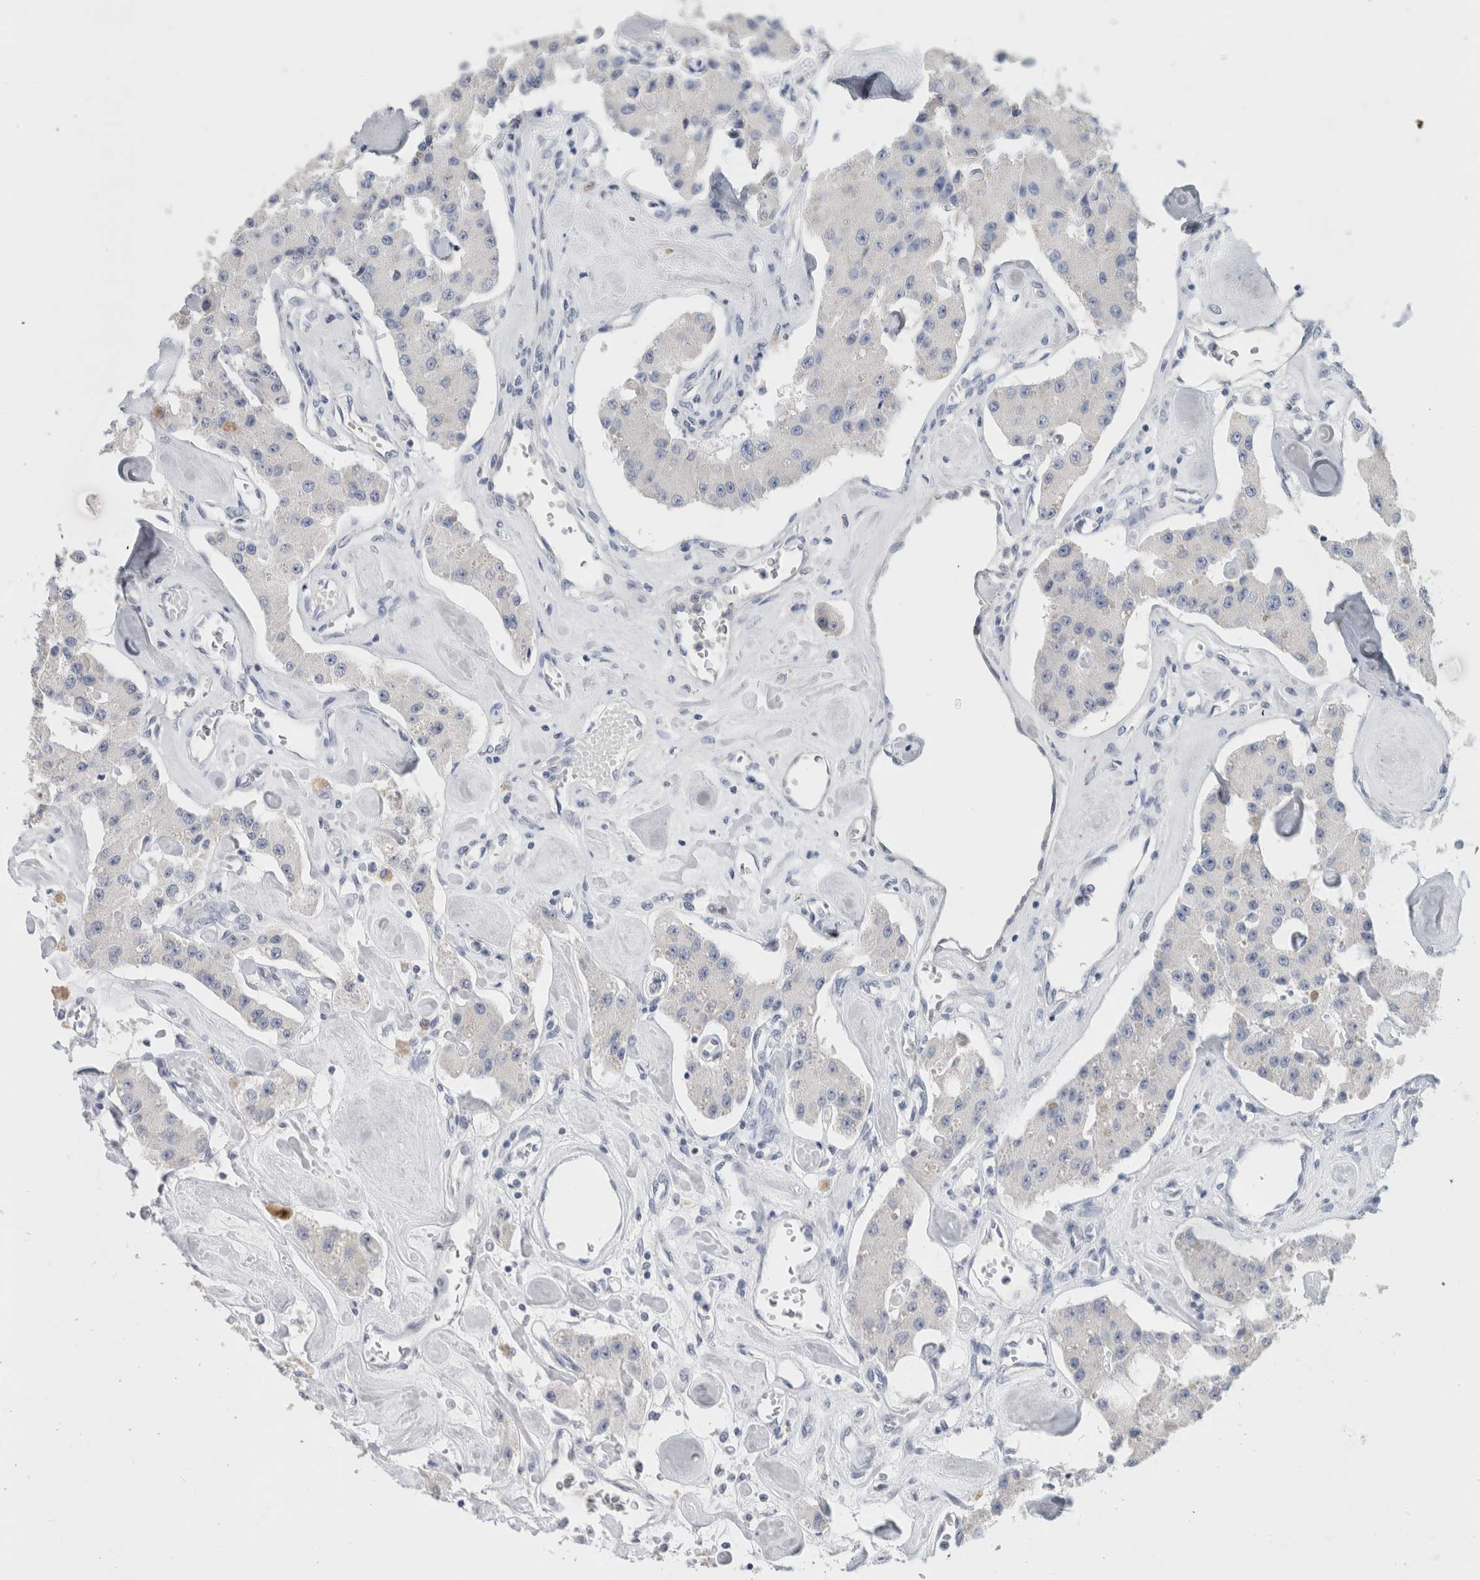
{"staining": {"intensity": "negative", "quantity": "none", "location": "none"}, "tissue": "carcinoid", "cell_type": "Tumor cells", "image_type": "cancer", "snomed": [{"axis": "morphology", "description": "Carcinoid, malignant, NOS"}, {"axis": "topography", "description": "Pancreas"}], "caption": "High power microscopy image of an immunohistochemistry photomicrograph of carcinoid, revealing no significant expression in tumor cells.", "gene": "BCAN", "patient": {"sex": "male", "age": 41}}